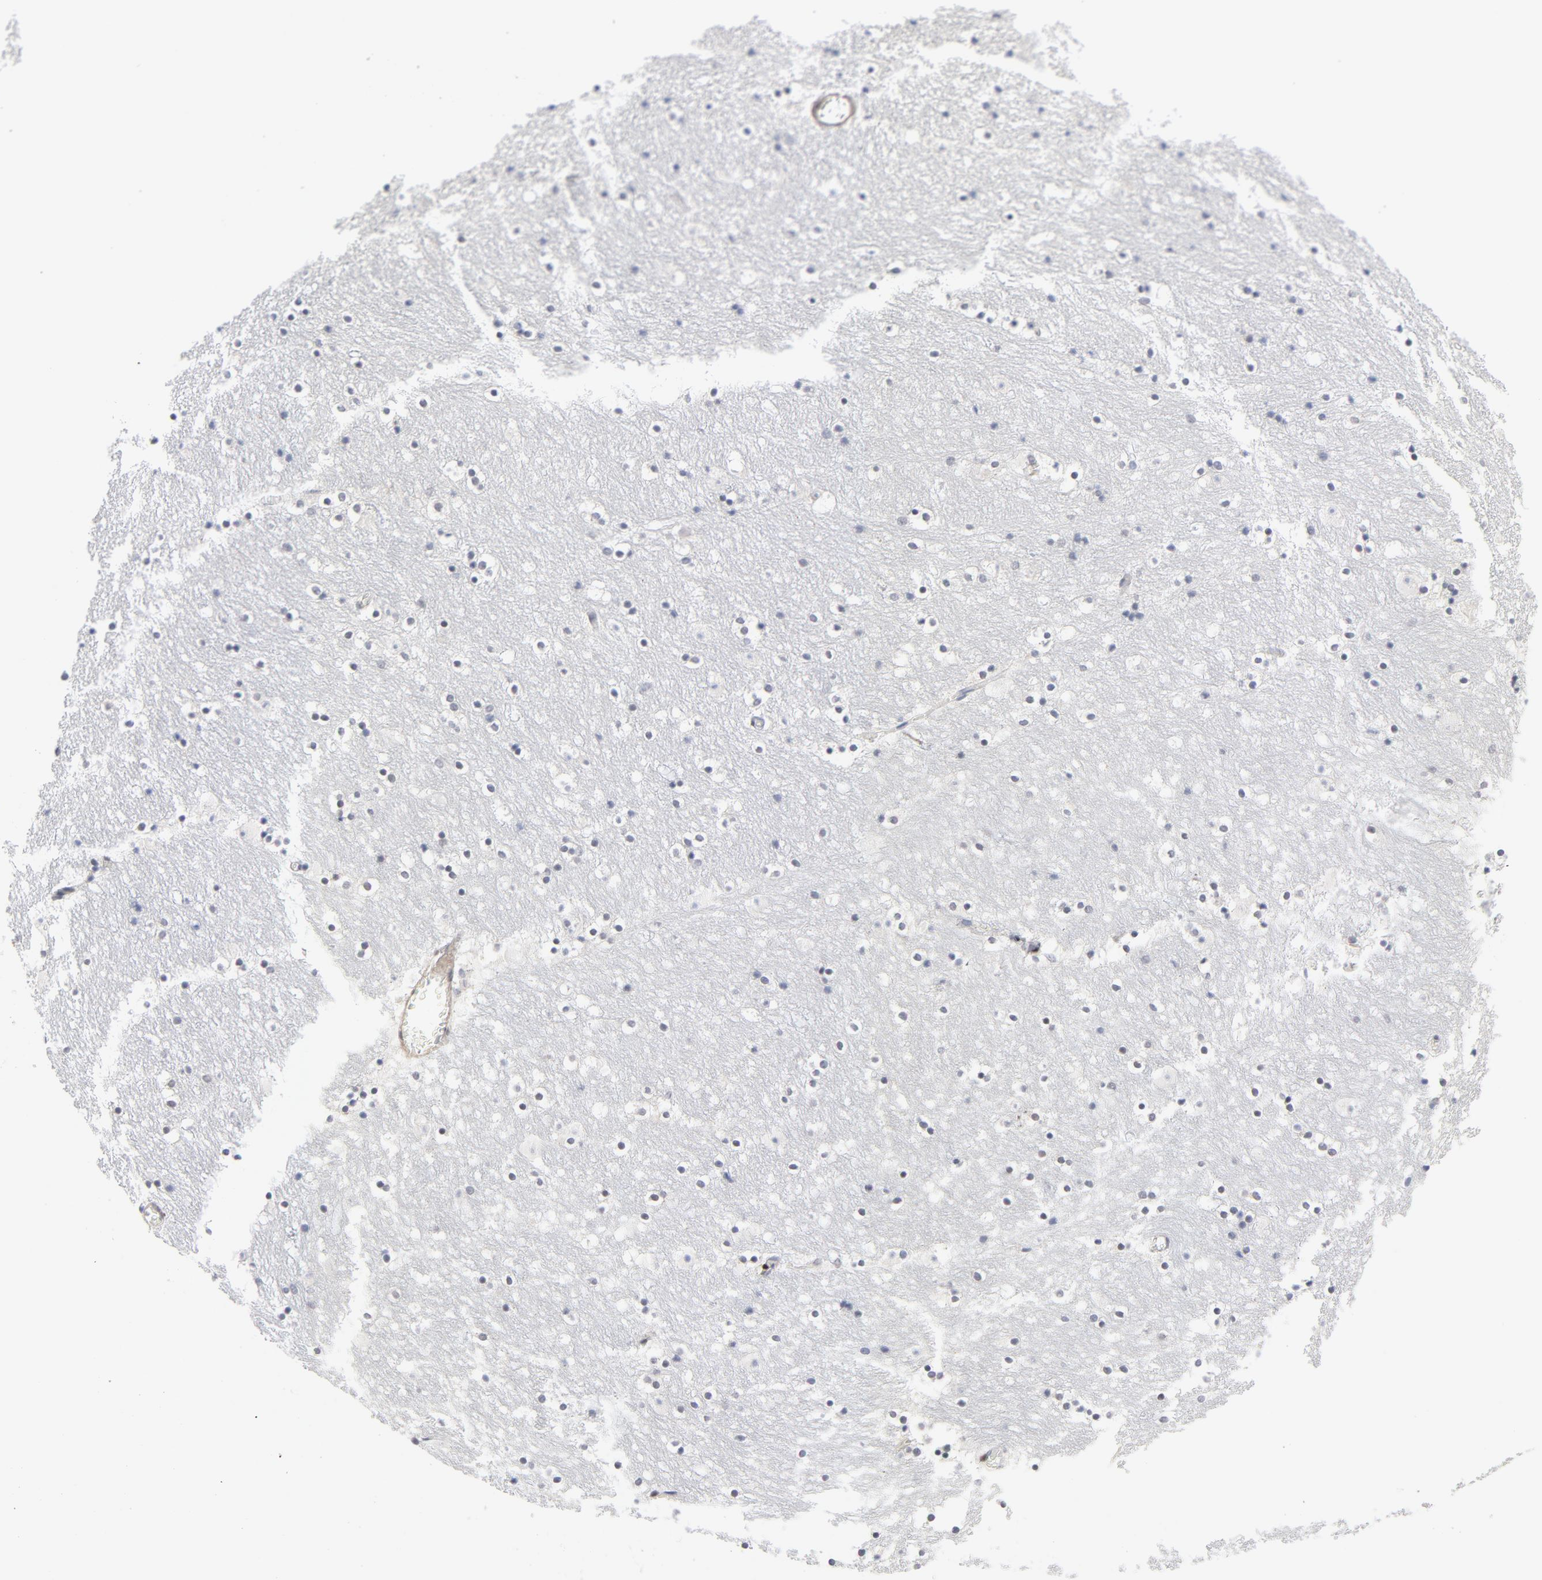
{"staining": {"intensity": "weak", "quantity": "<25%", "location": "cytoplasmic/membranous"}, "tissue": "caudate", "cell_type": "Glial cells", "image_type": "normal", "snomed": [{"axis": "morphology", "description": "Normal tissue, NOS"}, {"axis": "topography", "description": "Lateral ventricle wall"}], "caption": "Immunohistochemistry micrograph of benign human caudate stained for a protein (brown), which reveals no expression in glial cells.", "gene": "NFIC", "patient": {"sex": "male", "age": 45}}